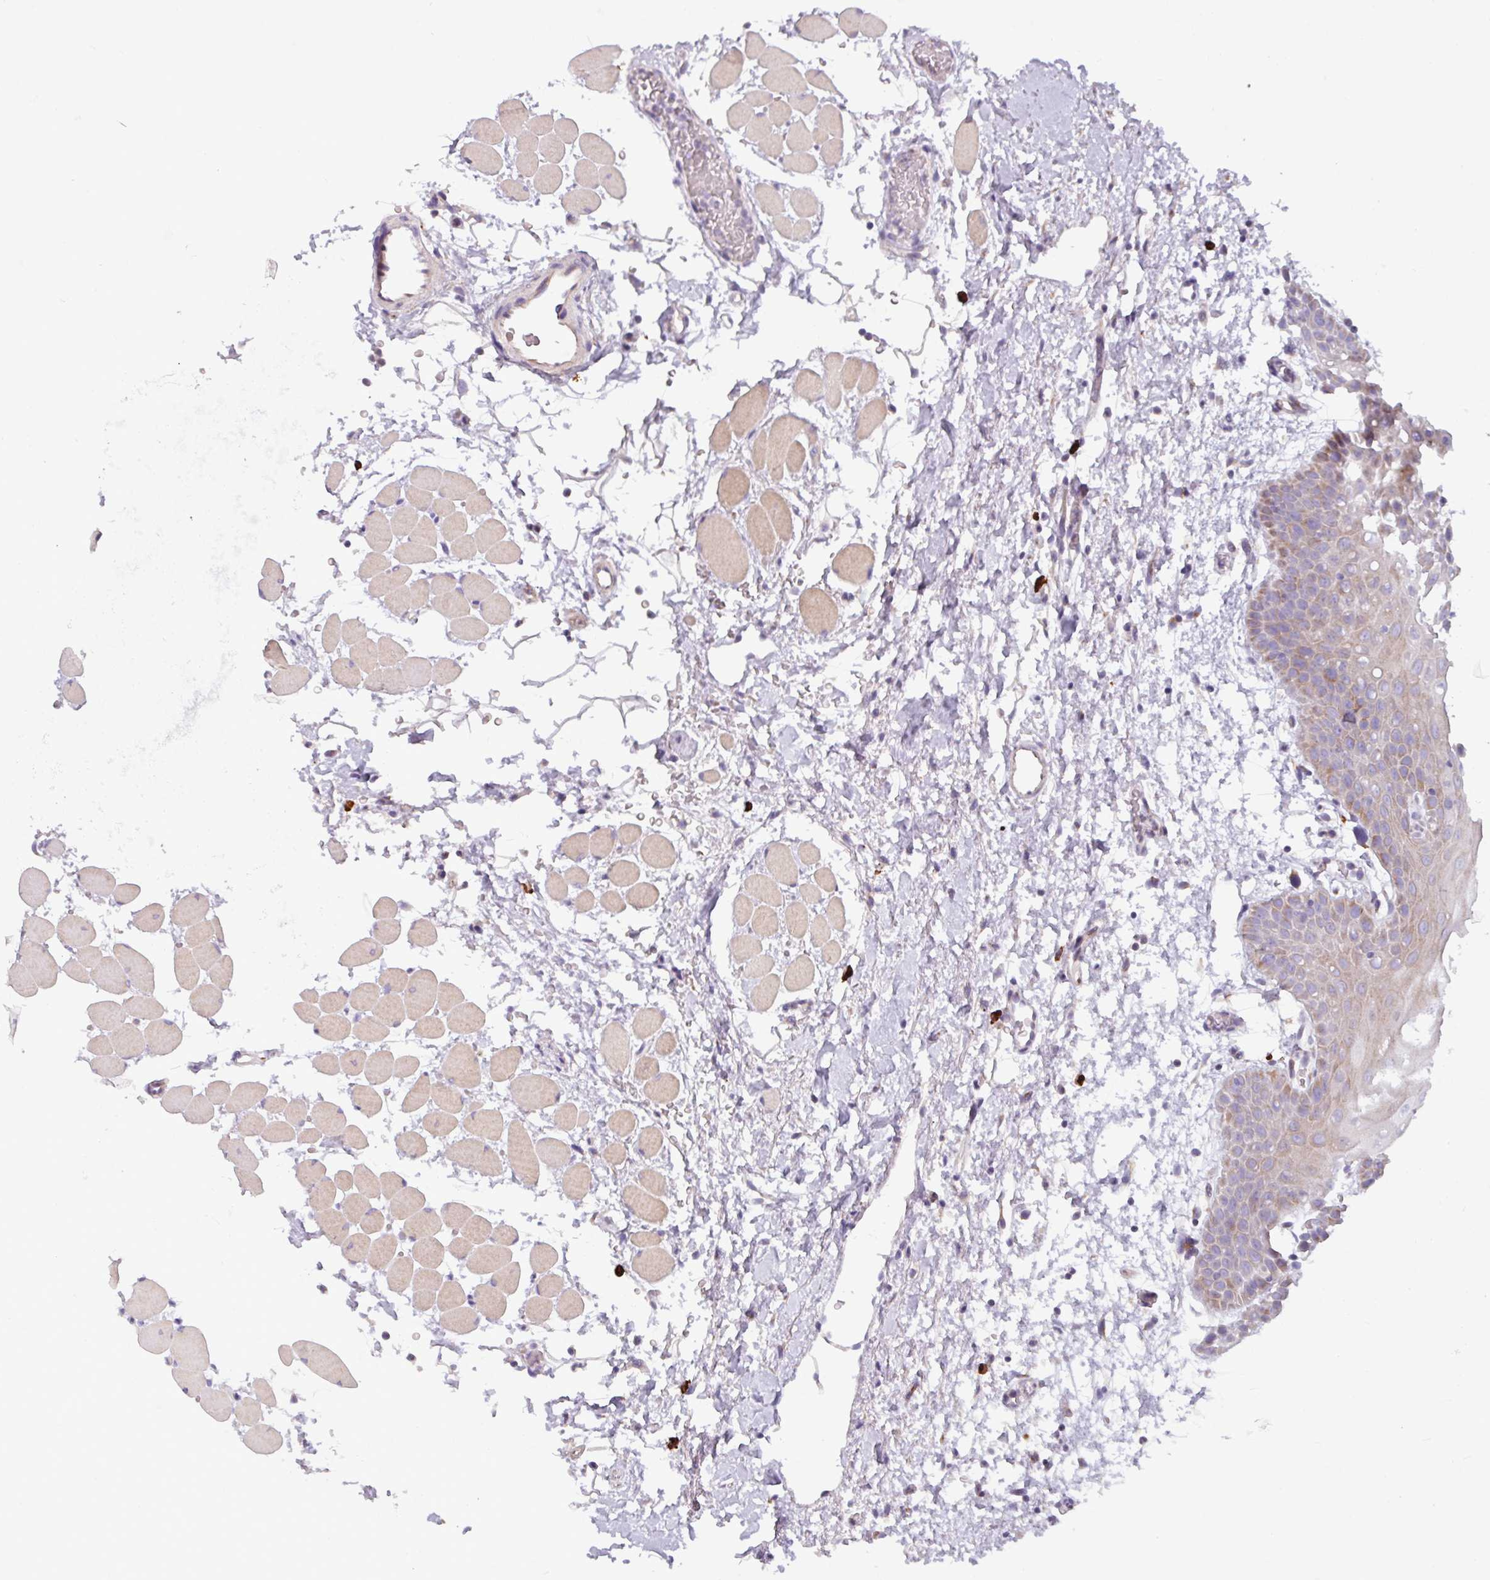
{"staining": {"intensity": "moderate", "quantity": "<25%", "location": "cytoplasmic/membranous"}, "tissue": "oral mucosa", "cell_type": "Squamous epithelial cells", "image_type": "normal", "snomed": [{"axis": "morphology", "description": "Normal tissue, NOS"}, {"axis": "topography", "description": "Oral tissue"}, {"axis": "topography", "description": "Tounge, NOS"}], "caption": "Oral mucosa stained with immunohistochemistry reveals moderate cytoplasmic/membranous expression in about <25% of squamous epithelial cells.", "gene": "ADGRE1", "patient": {"sex": "female", "age": 59}}